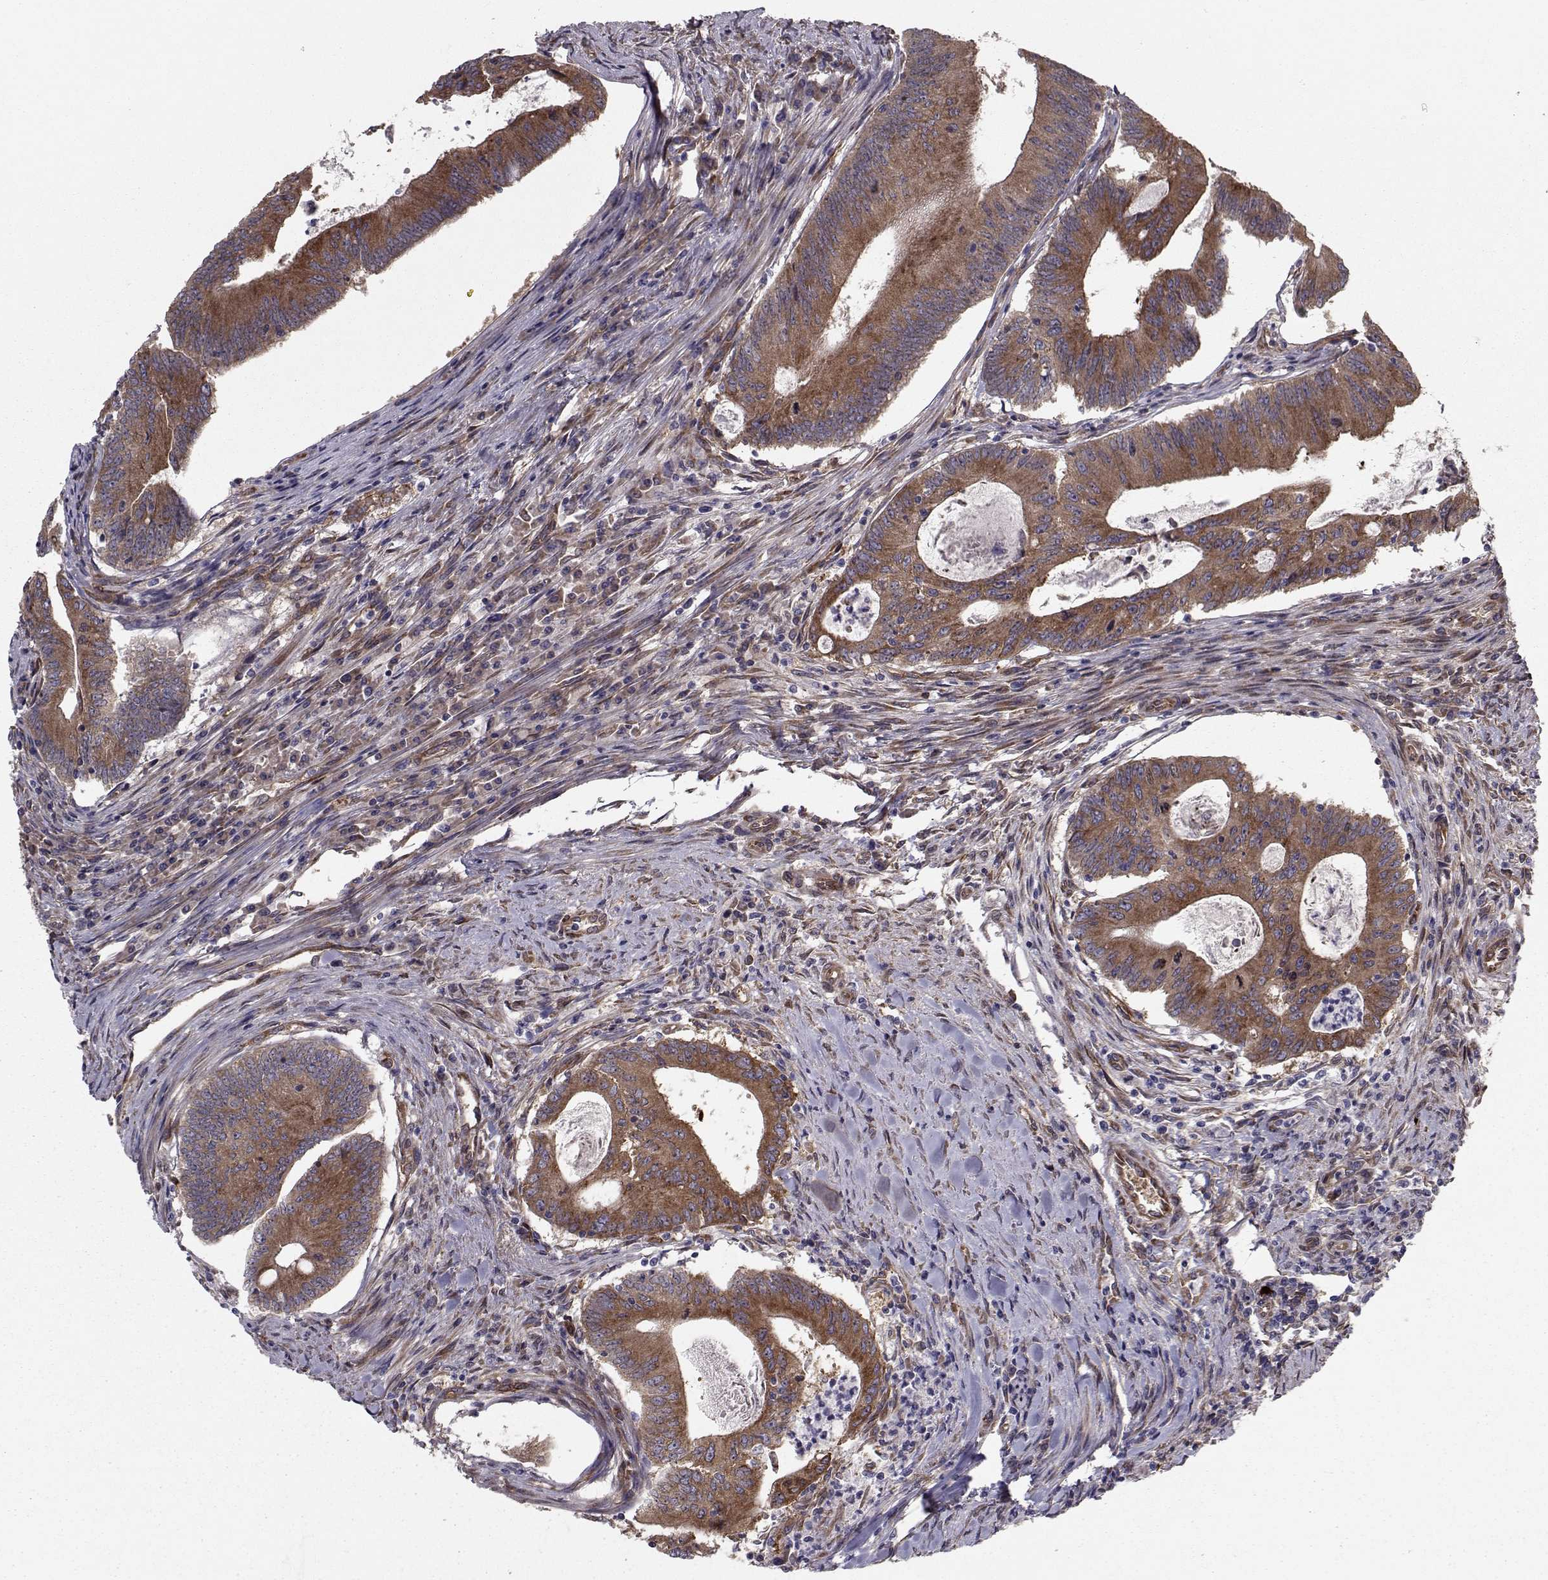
{"staining": {"intensity": "strong", "quantity": ">75%", "location": "cytoplasmic/membranous"}, "tissue": "colorectal cancer", "cell_type": "Tumor cells", "image_type": "cancer", "snomed": [{"axis": "morphology", "description": "Adenocarcinoma, NOS"}, {"axis": "topography", "description": "Colon"}], "caption": "This is a histology image of immunohistochemistry (IHC) staining of colorectal cancer, which shows strong positivity in the cytoplasmic/membranous of tumor cells.", "gene": "TRIP10", "patient": {"sex": "female", "age": 70}}